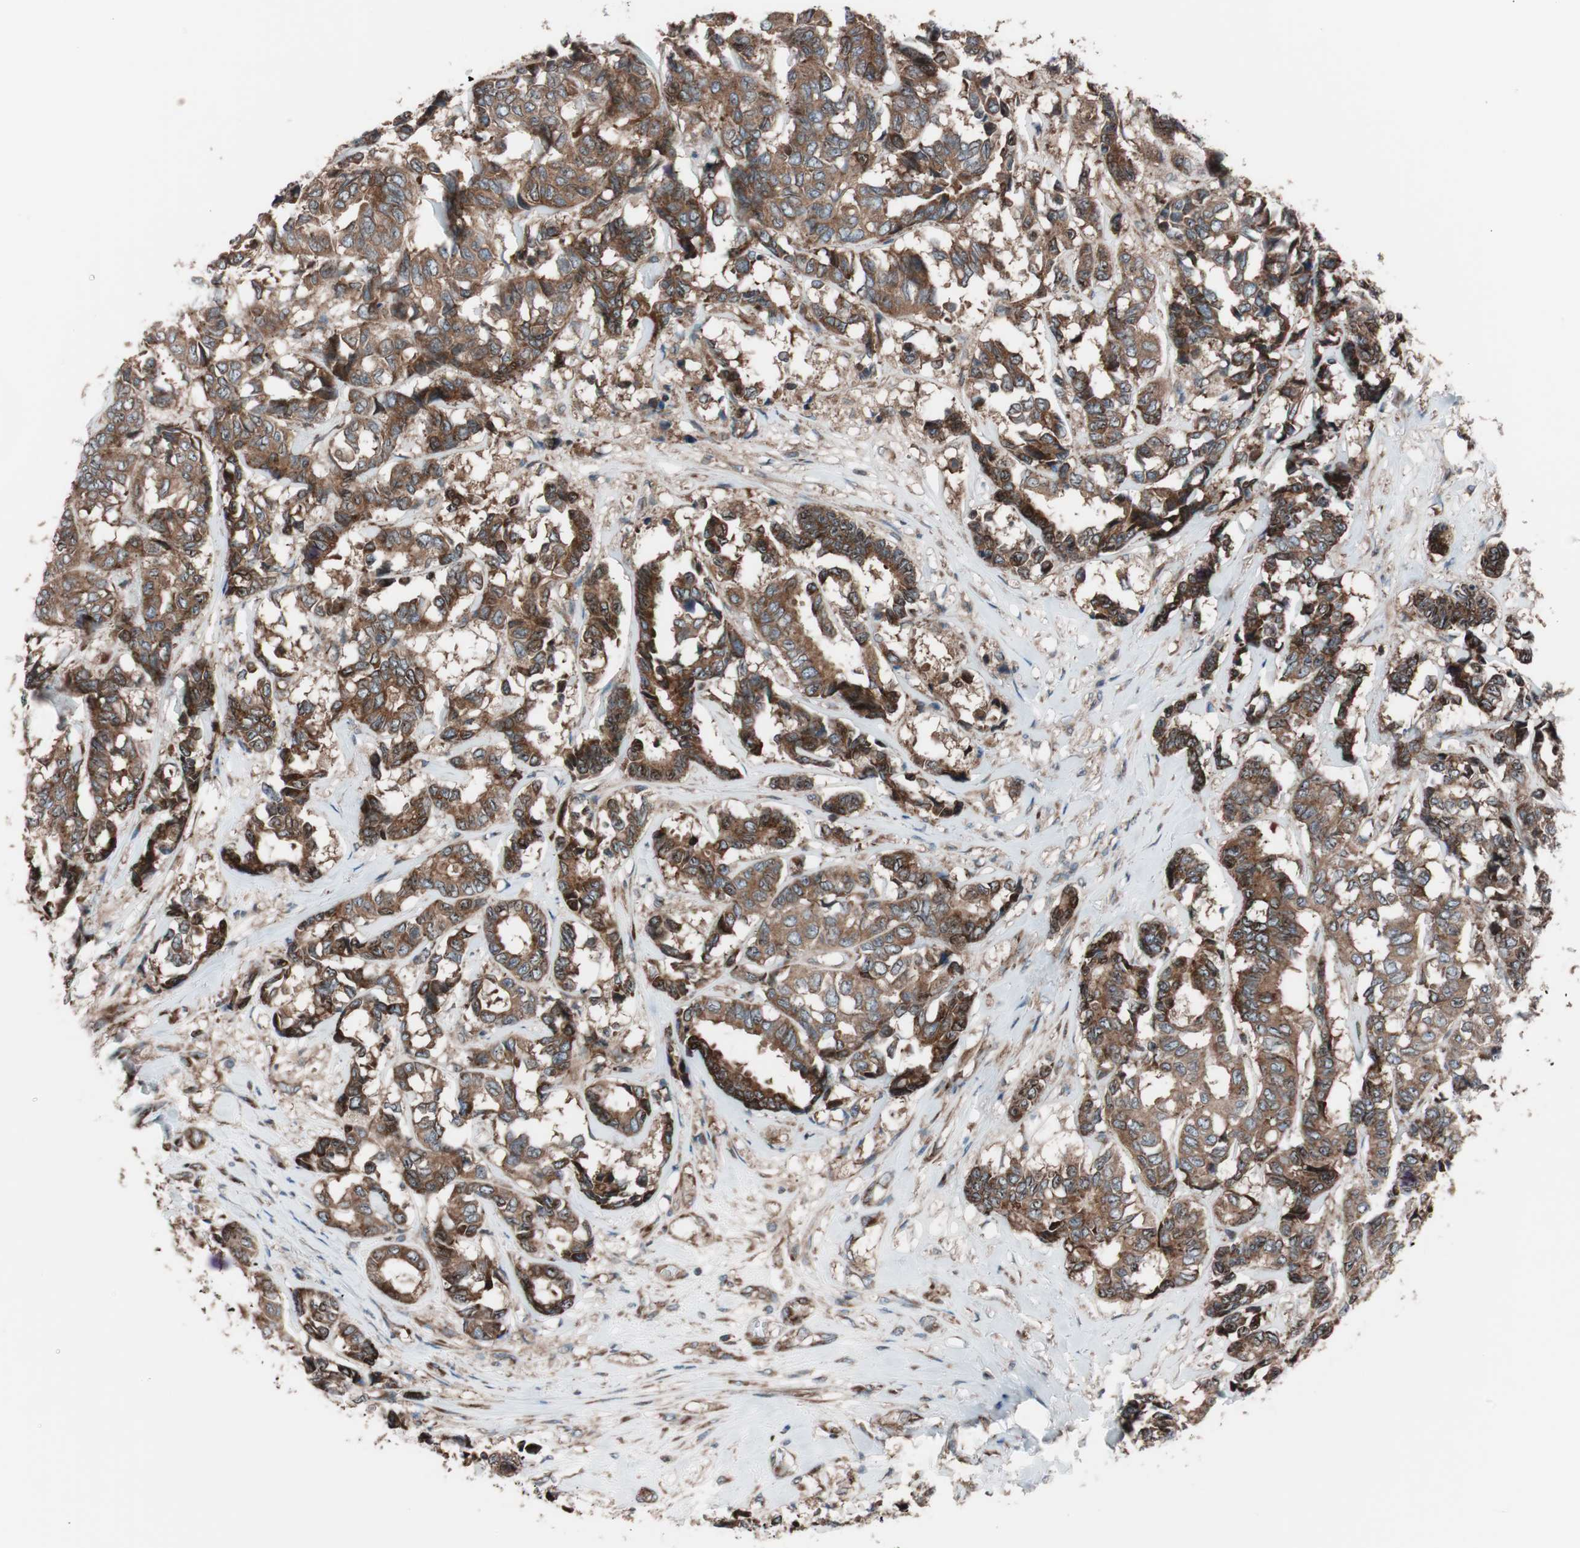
{"staining": {"intensity": "moderate", "quantity": ">75%", "location": "cytoplasmic/membranous"}, "tissue": "breast cancer", "cell_type": "Tumor cells", "image_type": "cancer", "snomed": [{"axis": "morphology", "description": "Duct carcinoma"}, {"axis": "topography", "description": "Breast"}], "caption": "Tumor cells display moderate cytoplasmic/membranous staining in approximately >75% of cells in intraductal carcinoma (breast).", "gene": "SEC31A", "patient": {"sex": "female", "age": 87}}